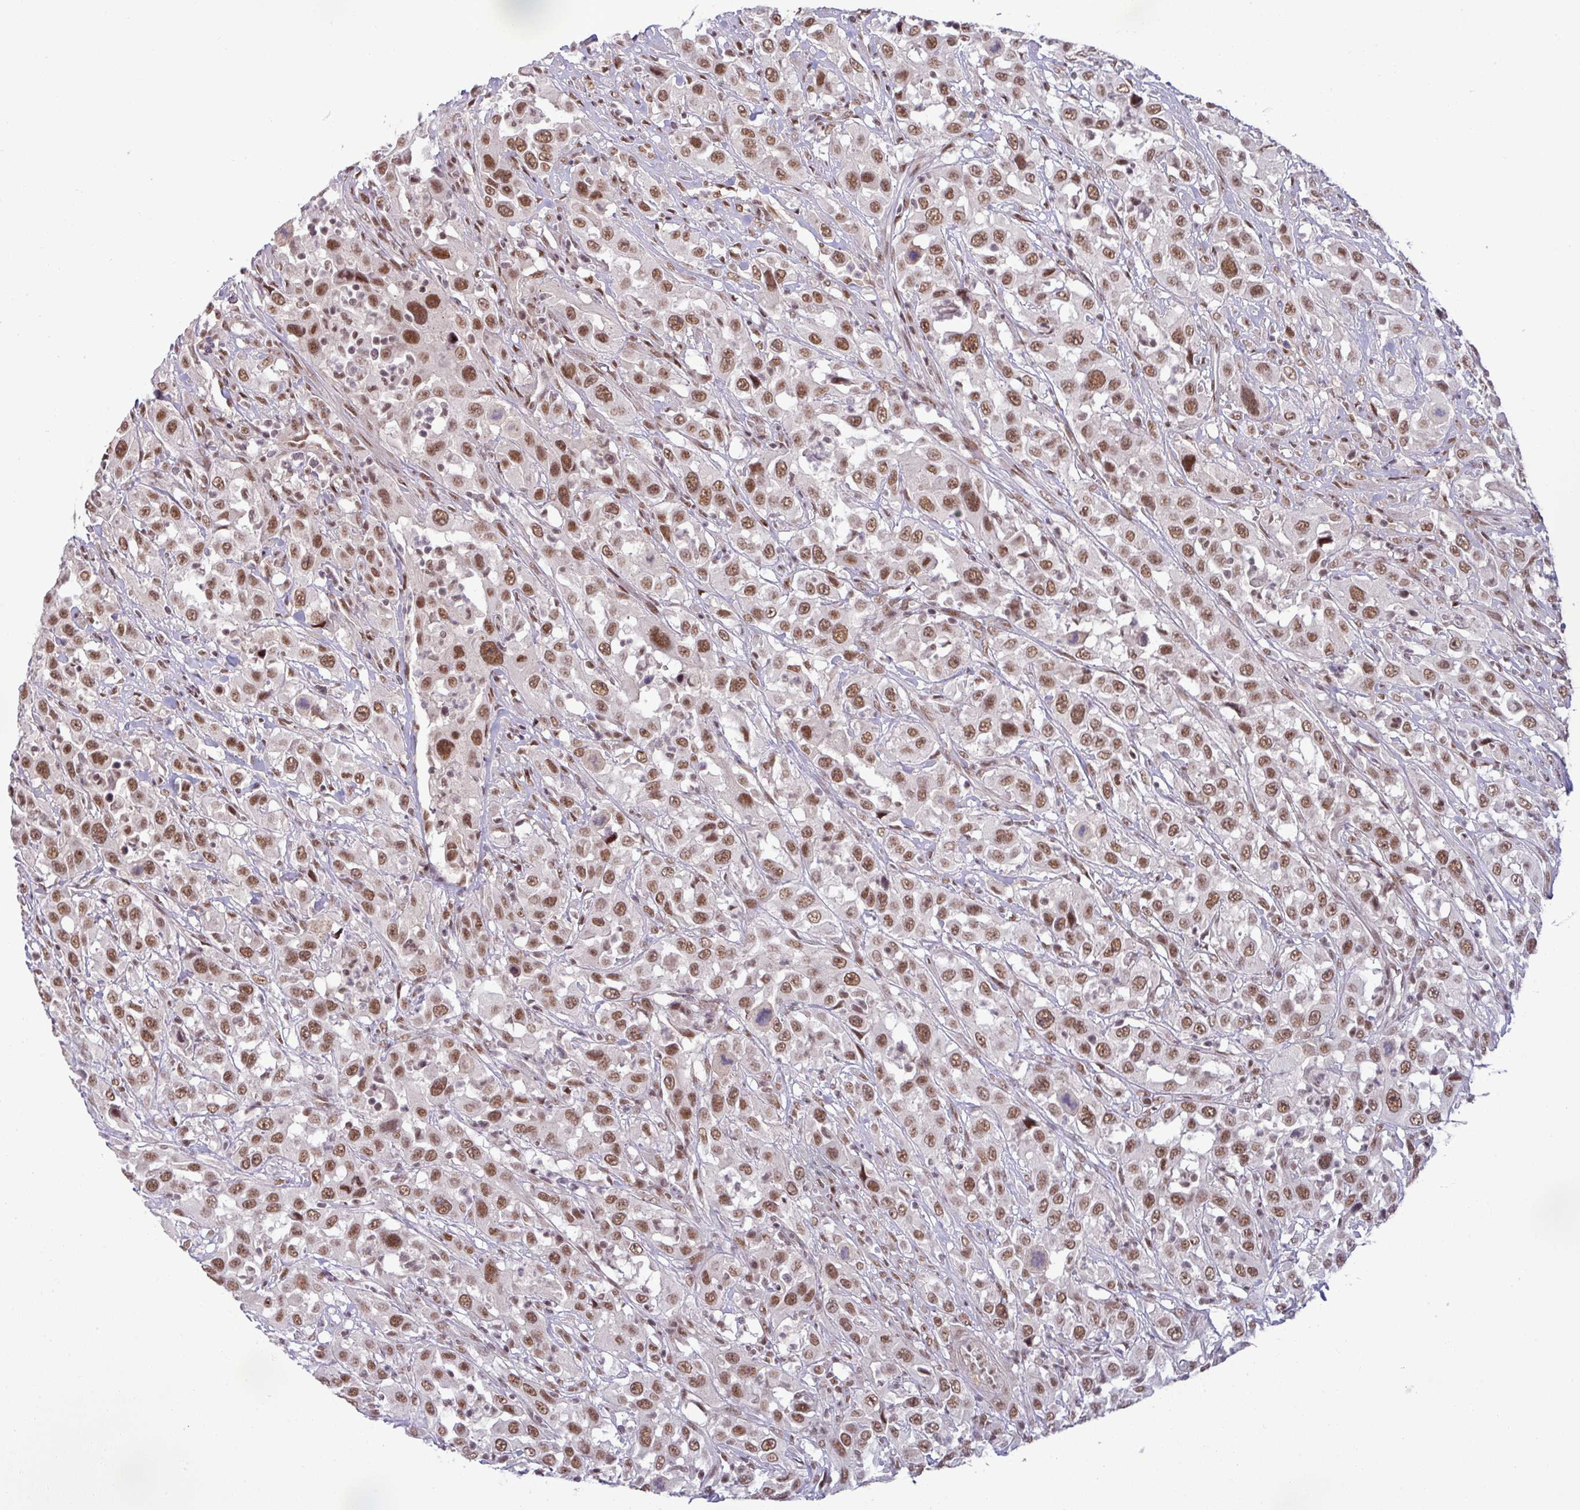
{"staining": {"intensity": "moderate", "quantity": ">75%", "location": "nuclear"}, "tissue": "urothelial cancer", "cell_type": "Tumor cells", "image_type": "cancer", "snomed": [{"axis": "morphology", "description": "Urothelial carcinoma, High grade"}, {"axis": "topography", "description": "Urinary bladder"}], "caption": "Brown immunohistochemical staining in urothelial carcinoma (high-grade) displays moderate nuclear staining in approximately >75% of tumor cells.", "gene": "PTPN20", "patient": {"sex": "male", "age": 61}}